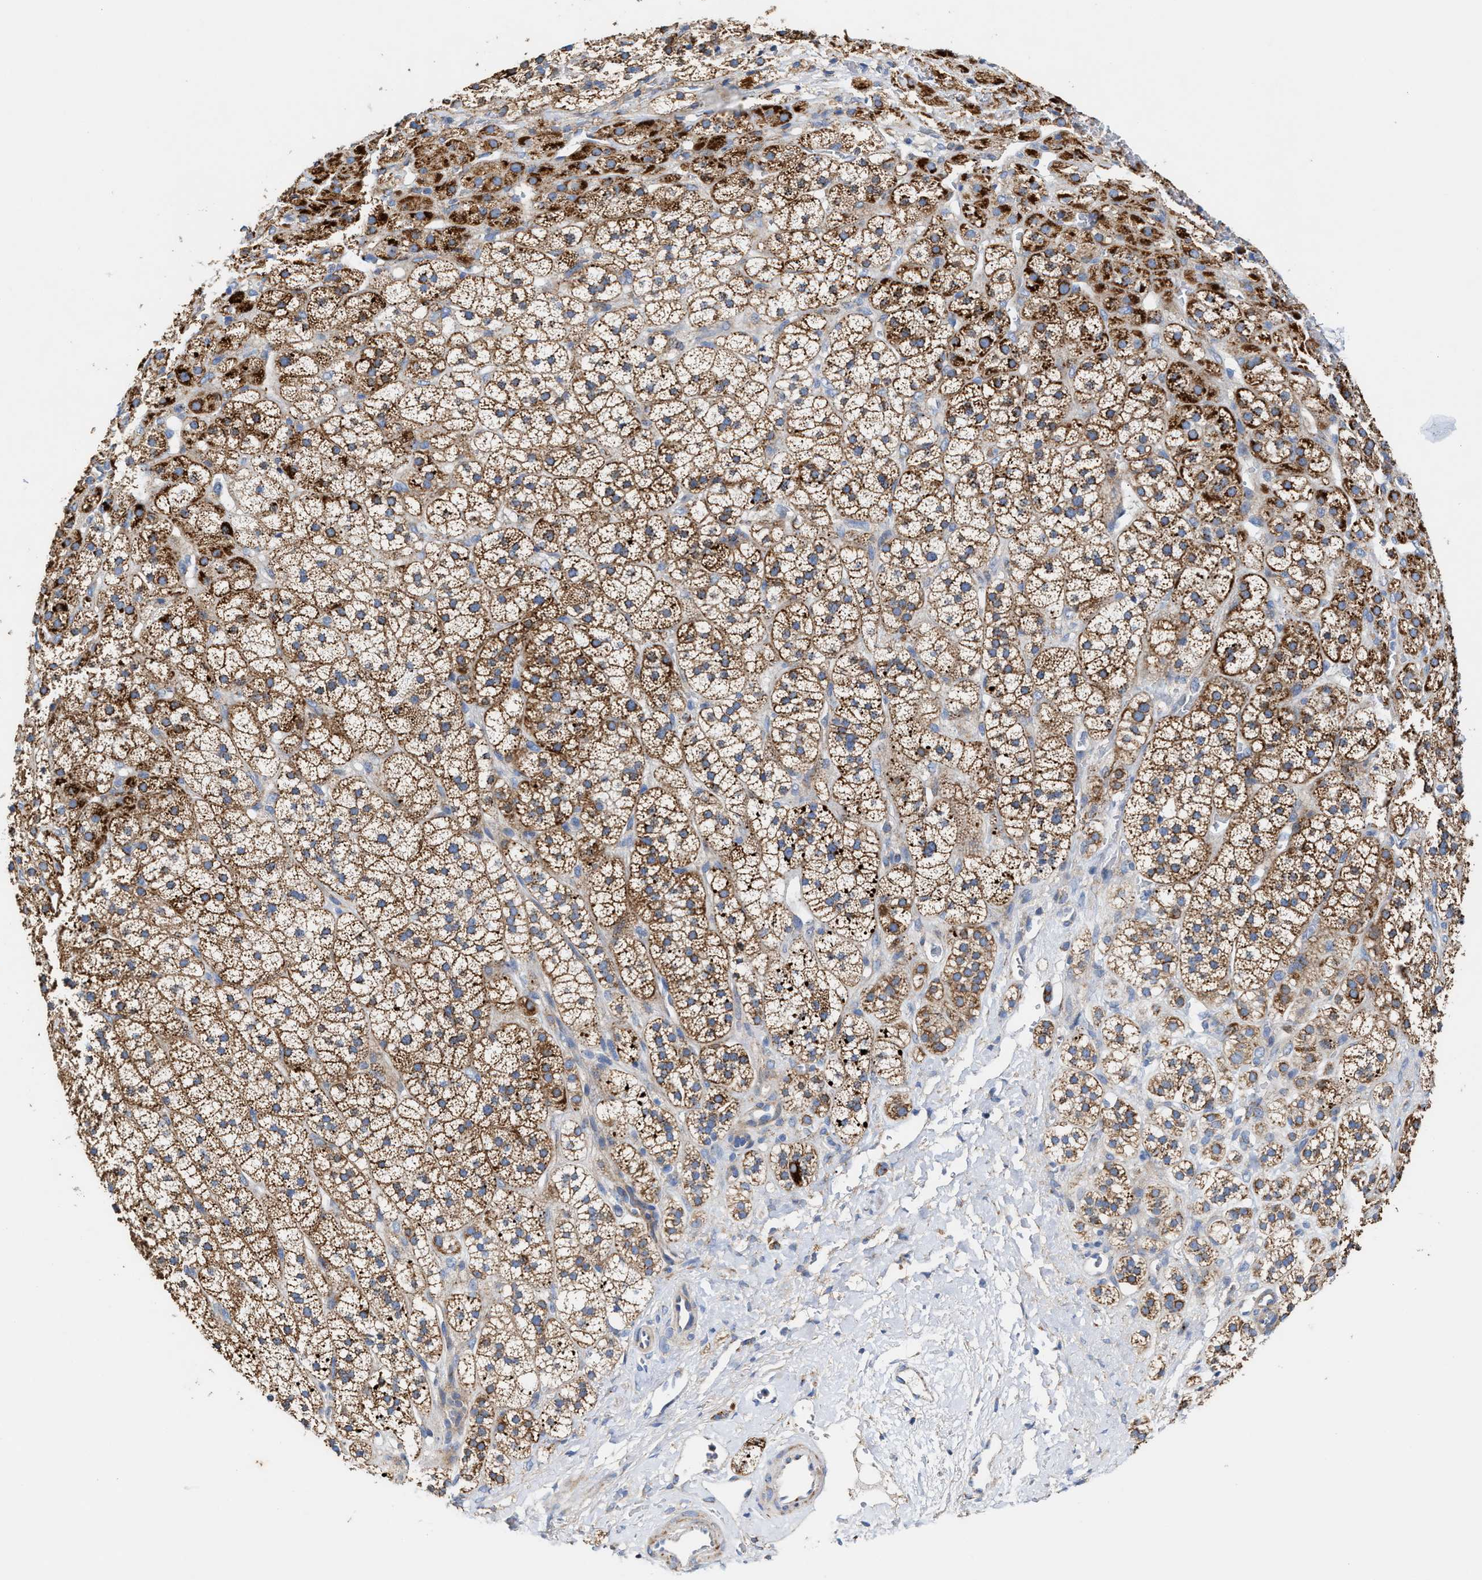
{"staining": {"intensity": "moderate", "quantity": ">75%", "location": "cytoplasmic/membranous"}, "tissue": "adrenal gland", "cell_type": "Glandular cells", "image_type": "normal", "snomed": [{"axis": "morphology", "description": "Normal tissue, NOS"}, {"axis": "topography", "description": "Adrenal gland"}], "caption": "Immunohistochemistry (IHC) micrograph of benign adrenal gland: human adrenal gland stained using IHC exhibits medium levels of moderate protein expression localized specifically in the cytoplasmic/membranous of glandular cells, appearing as a cytoplasmic/membranous brown color.", "gene": "MECR", "patient": {"sex": "male", "age": 56}}